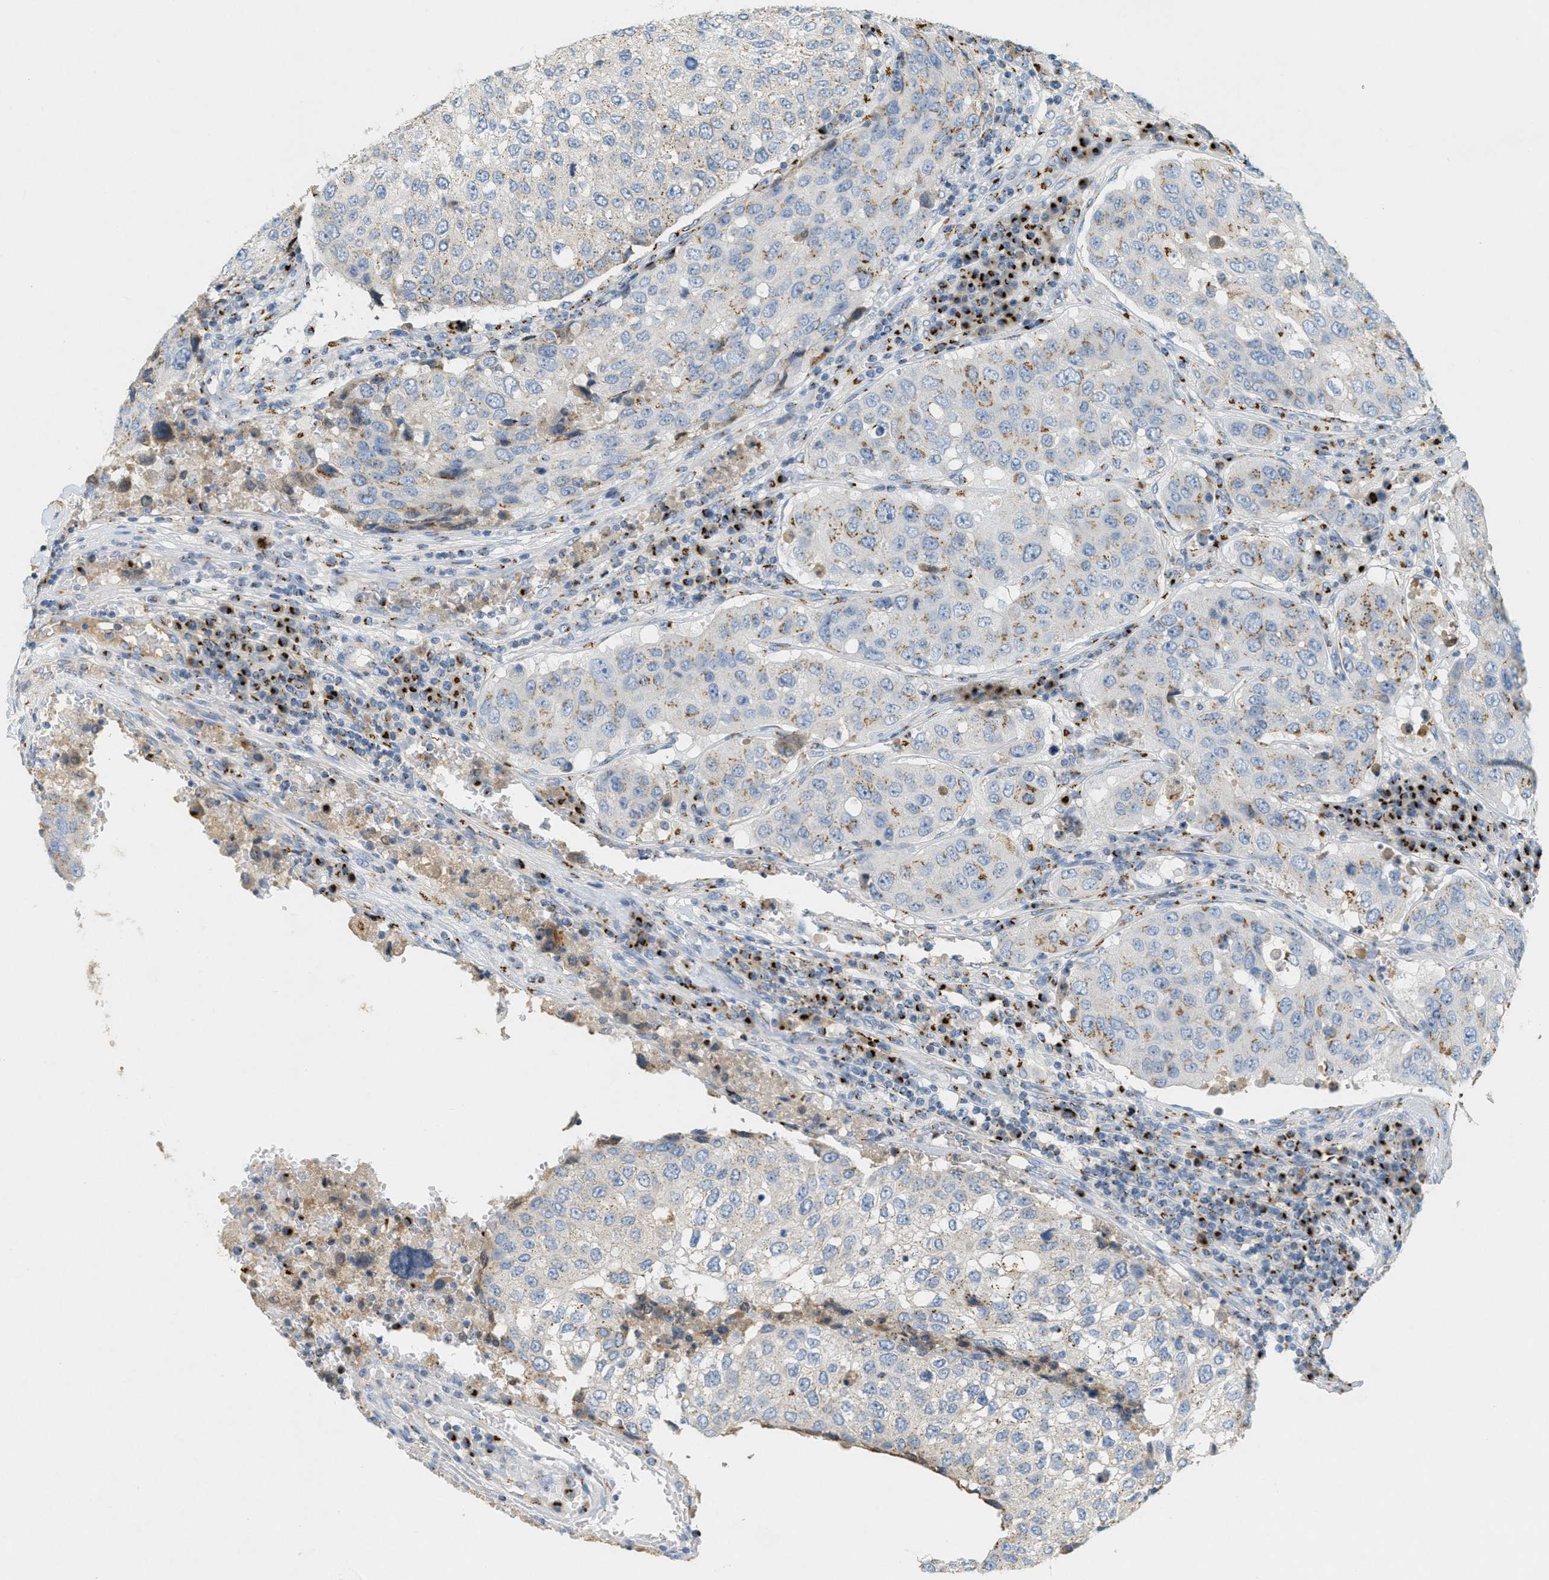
{"staining": {"intensity": "moderate", "quantity": "25%-75%", "location": "cytoplasmic/membranous"}, "tissue": "urothelial cancer", "cell_type": "Tumor cells", "image_type": "cancer", "snomed": [{"axis": "morphology", "description": "Urothelial carcinoma, High grade"}, {"axis": "topography", "description": "Lymph node"}, {"axis": "topography", "description": "Urinary bladder"}], "caption": "Immunohistochemical staining of urothelial cancer exhibits moderate cytoplasmic/membranous protein staining in about 25%-75% of tumor cells.", "gene": "ENTPD4", "patient": {"sex": "male", "age": 51}}